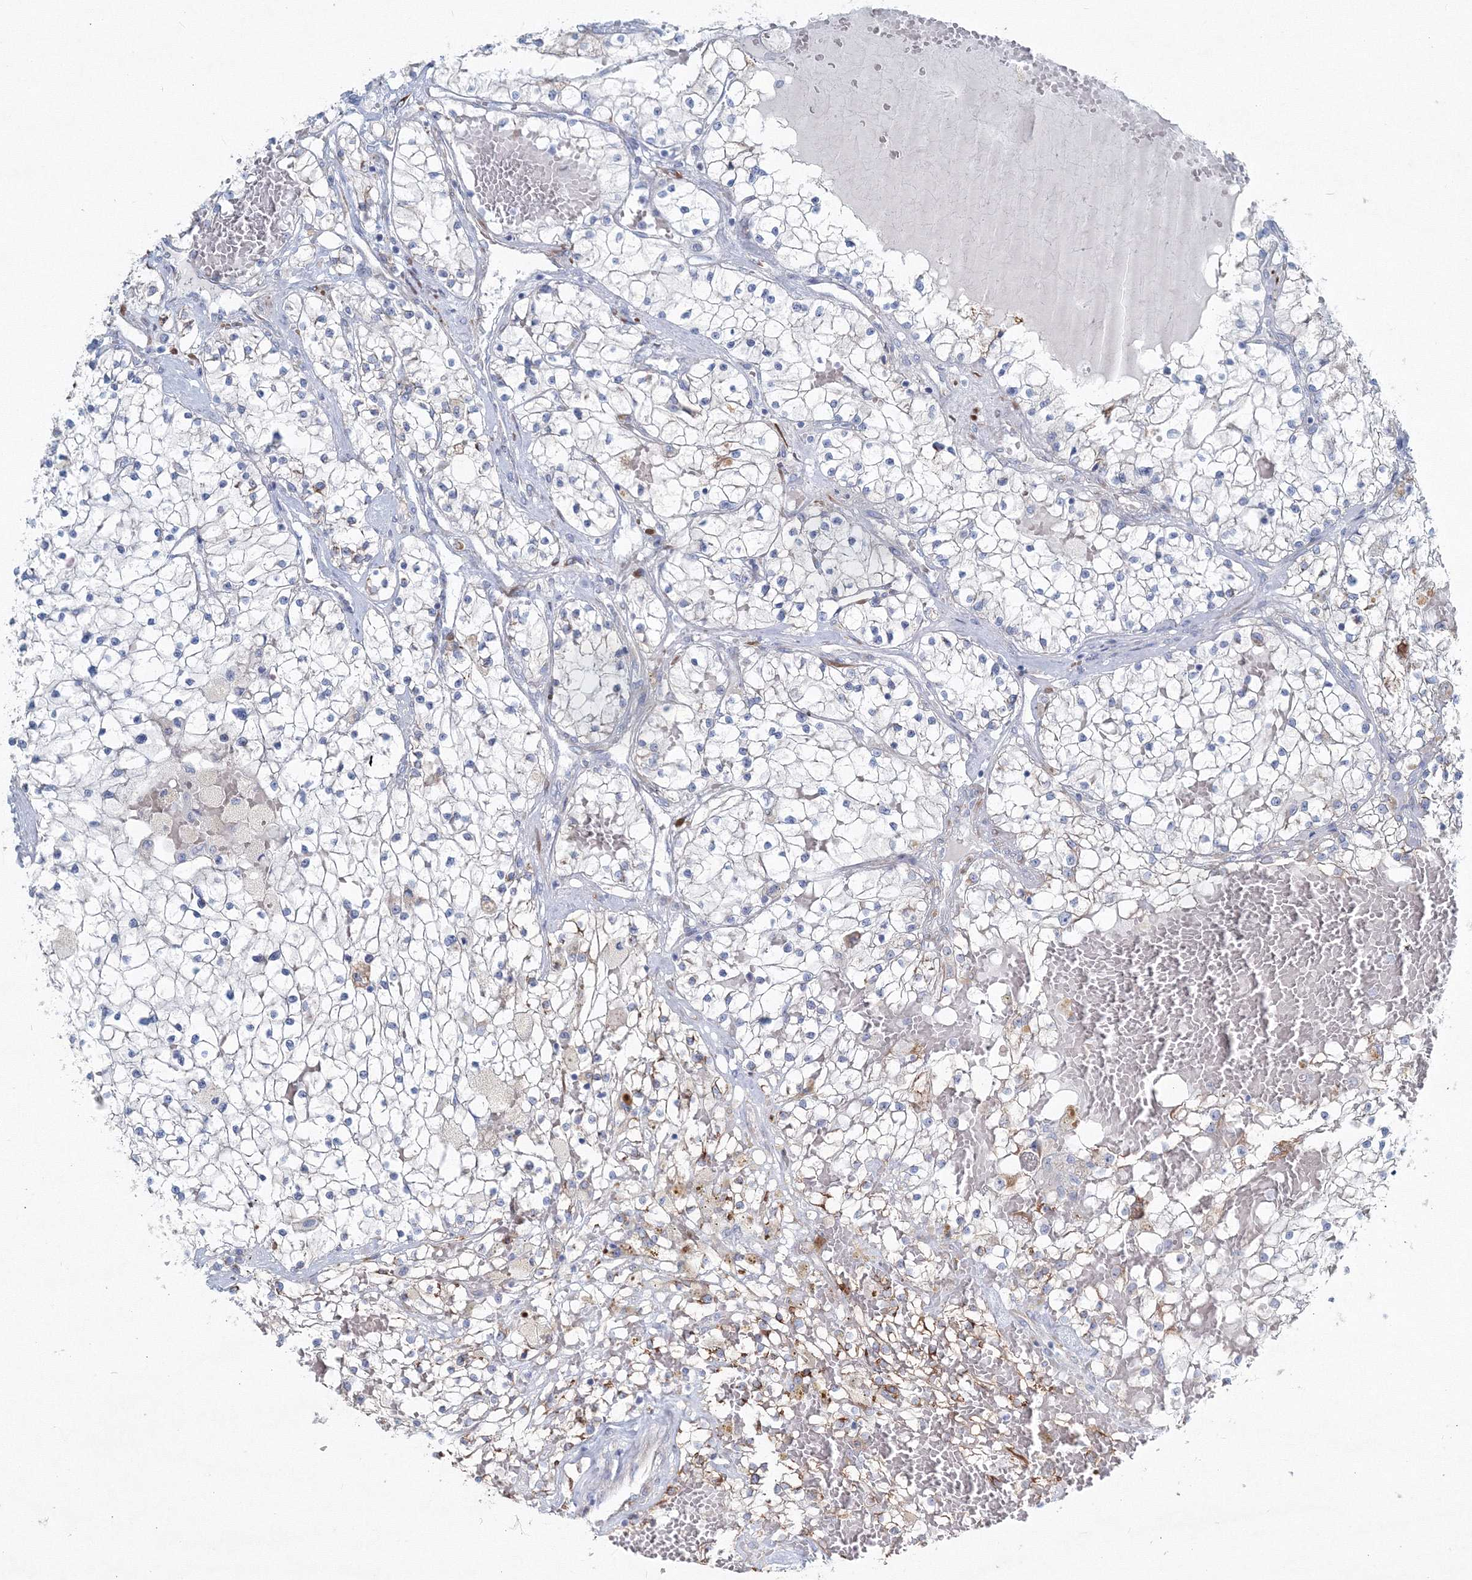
{"staining": {"intensity": "negative", "quantity": "none", "location": "none"}, "tissue": "renal cancer", "cell_type": "Tumor cells", "image_type": "cancer", "snomed": [{"axis": "morphology", "description": "Normal tissue, NOS"}, {"axis": "morphology", "description": "Adenocarcinoma, NOS"}, {"axis": "topography", "description": "Kidney"}], "caption": "Immunohistochemistry (IHC) photomicrograph of neoplastic tissue: human renal cancer stained with DAB exhibits no significant protein expression in tumor cells. (Brightfield microscopy of DAB (3,3'-diaminobenzidine) immunohistochemistry (IHC) at high magnification).", "gene": "RCN1", "patient": {"sex": "male", "age": 68}}